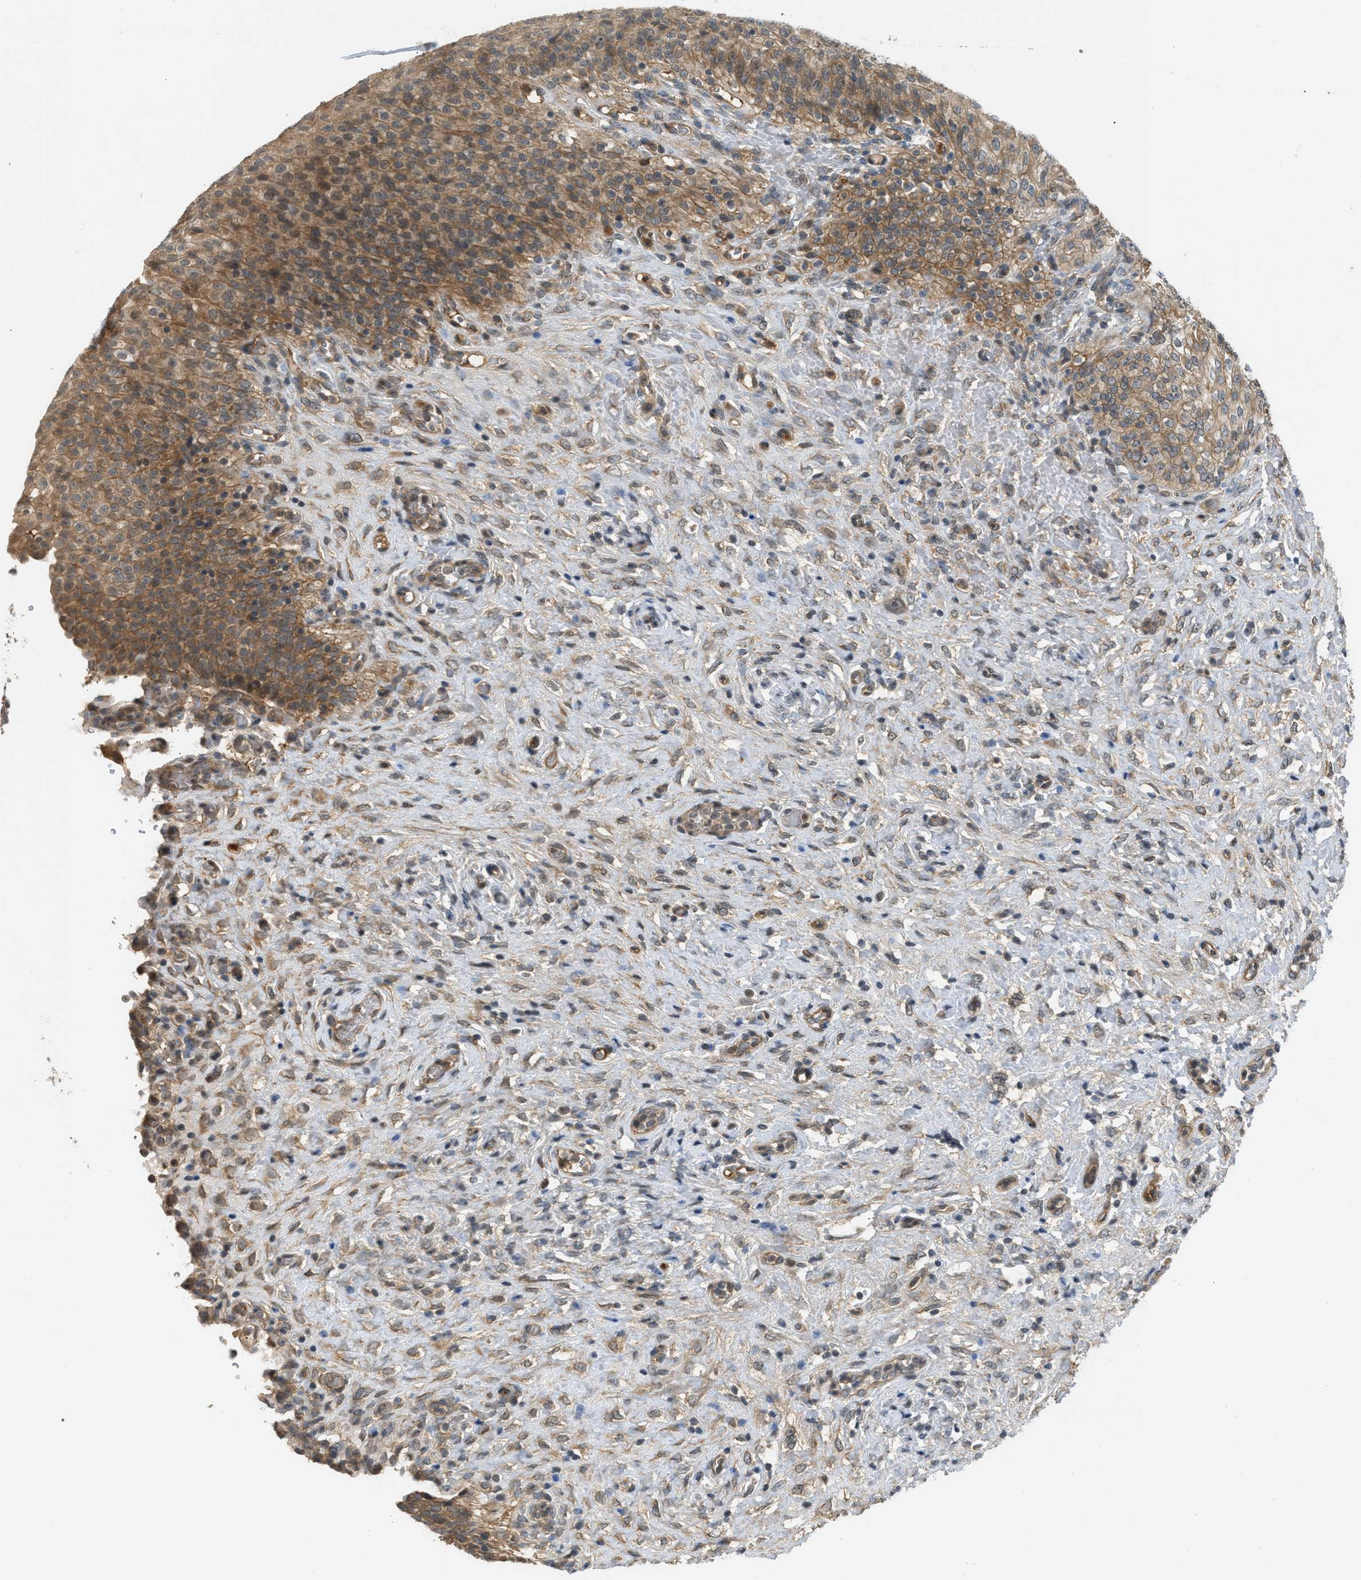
{"staining": {"intensity": "moderate", "quantity": ">75%", "location": "cytoplasmic/membranous"}, "tissue": "urinary bladder", "cell_type": "Urothelial cells", "image_type": "normal", "snomed": [{"axis": "morphology", "description": "Urothelial carcinoma, High grade"}, {"axis": "topography", "description": "Urinary bladder"}], "caption": "DAB (3,3'-diaminobenzidine) immunohistochemical staining of normal human urinary bladder displays moderate cytoplasmic/membranous protein staining in approximately >75% of urothelial cells.", "gene": "ADCY8", "patient": {"sex": "male", "age": 46}}